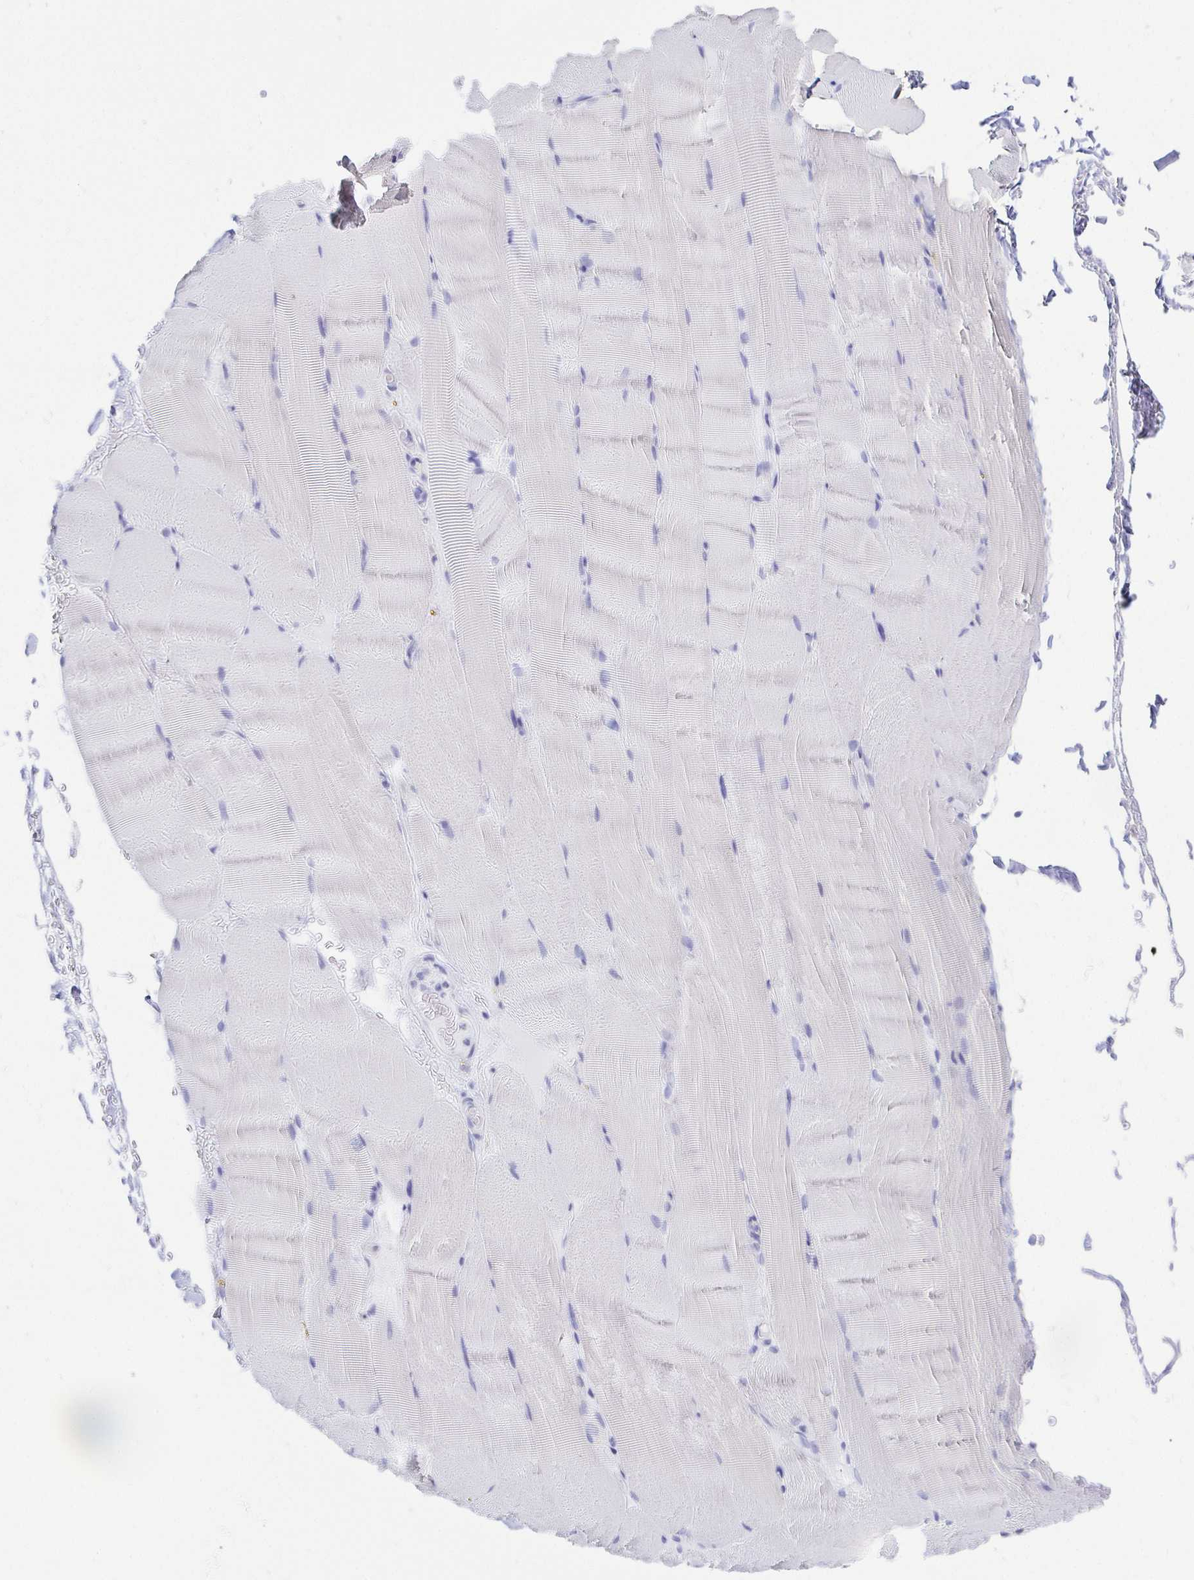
{"staining": {"intensity": "negative", "quantity": "none", "location": "none"}, "tissue": "skeletal muscle", "cell_type": "Myocytes", "image_type": "normal", "snomed": [{"axis": "morphology", "description": "Normal tissue, NOS"}, {"axis": "topography", "description": "Skeletal muscle"}], "caption": "This is an immunohistochemistry photomicrograph of normal human skeletal muscle. There is no expression in myocytes.", "gene": "UMOD", "patient": {"sex": "female", "age": 37}}